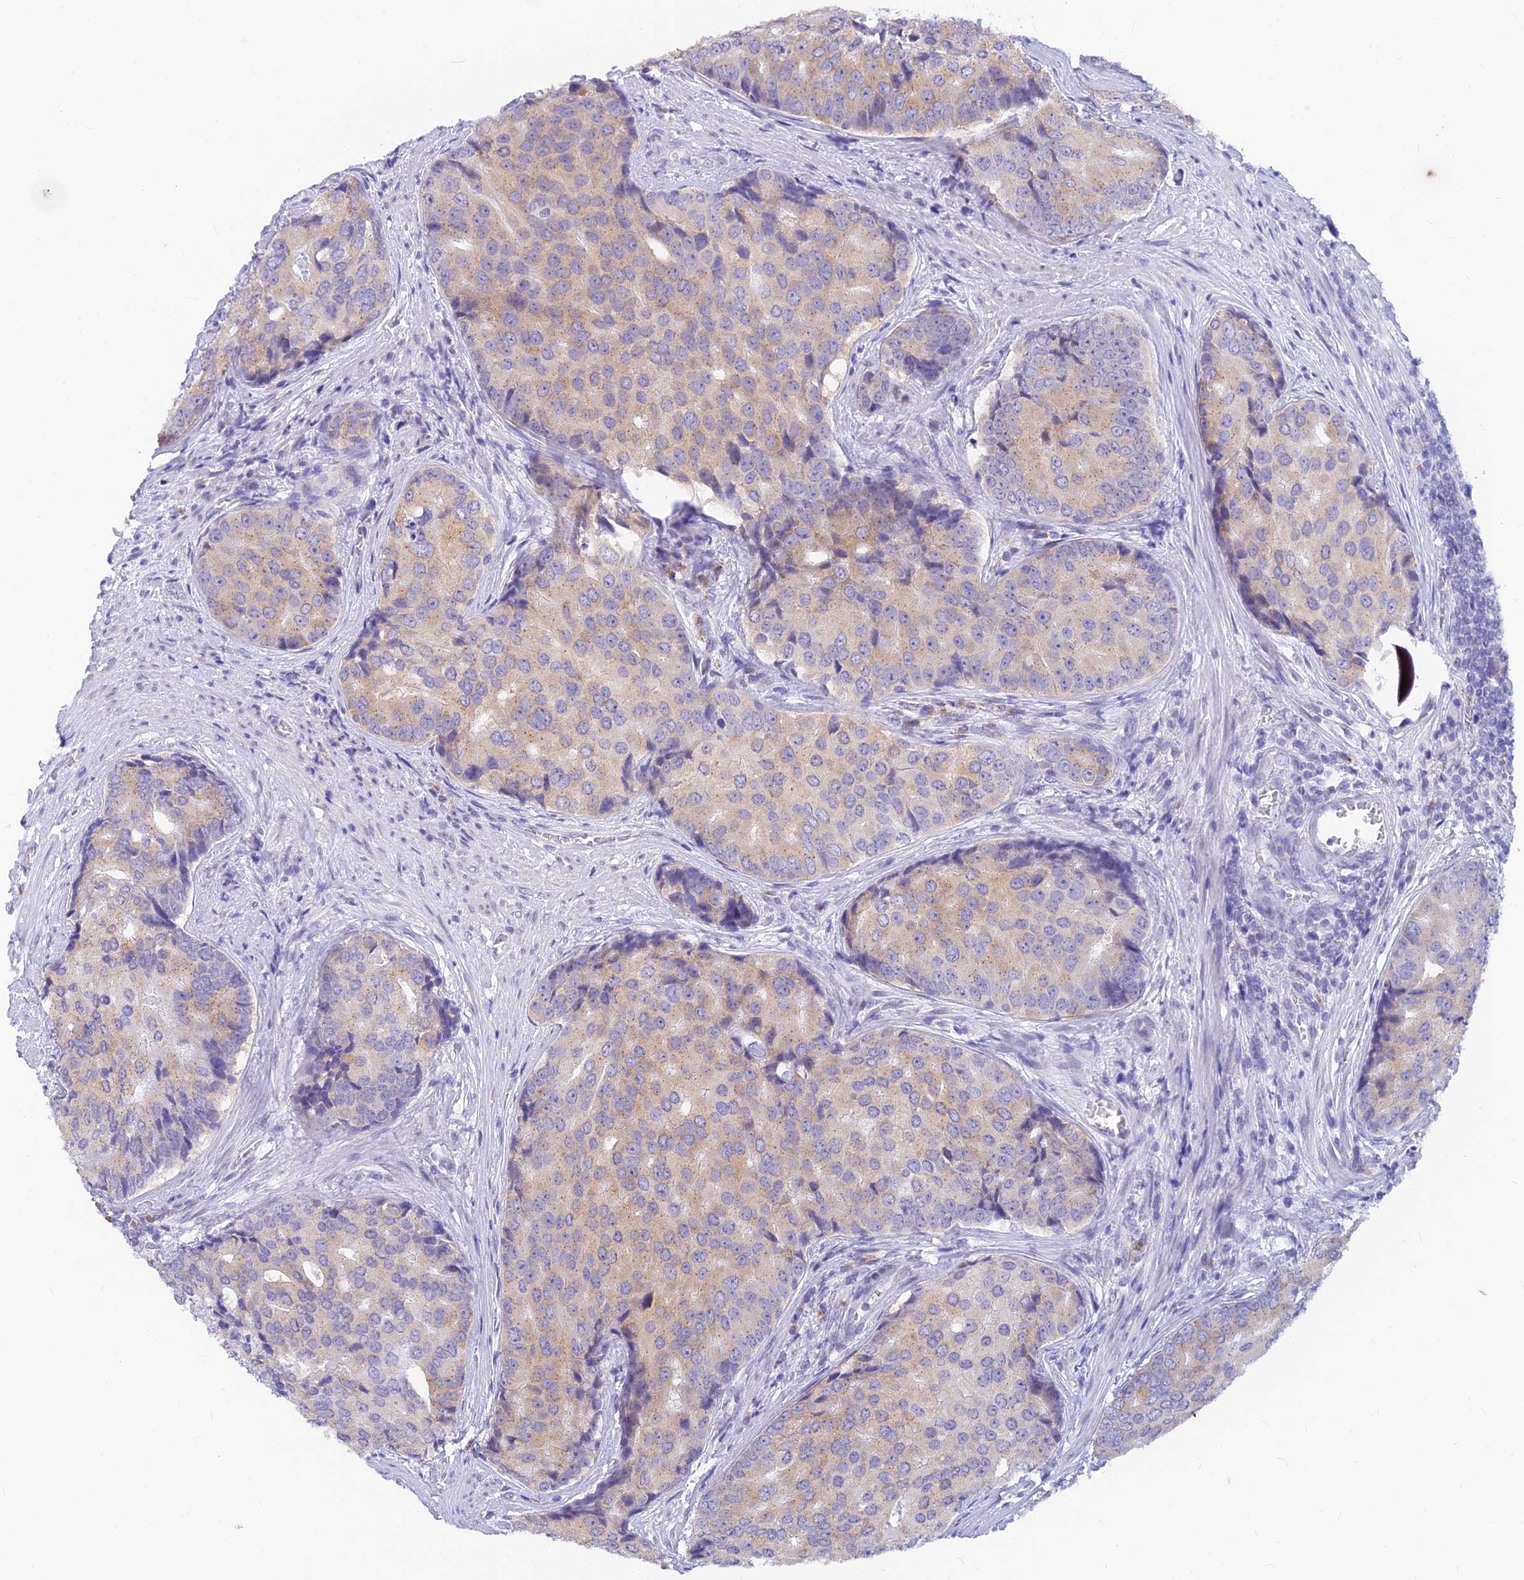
{"staining": {"intensity": "moderate", "quantity": "25%-75%", "location": "cytoplasmic/membranous"}, "tissue": "prostate cancer", "cell_type": "Tumor cells", "image_type": "cancer", "snomed": [{"axis": "morphology", "description": "Adenocarcinoma, High grade"}, {"axis": "topography", "description": "Prostate"}], "caption": "Moderate cytoplasmic/membranous protein staining is seen in about 25%-75% of tumor cells in high-grade adenocarcinoma (prostate).", "gene": "INKA1", "patient": {"sex": "male", "age": 62}}